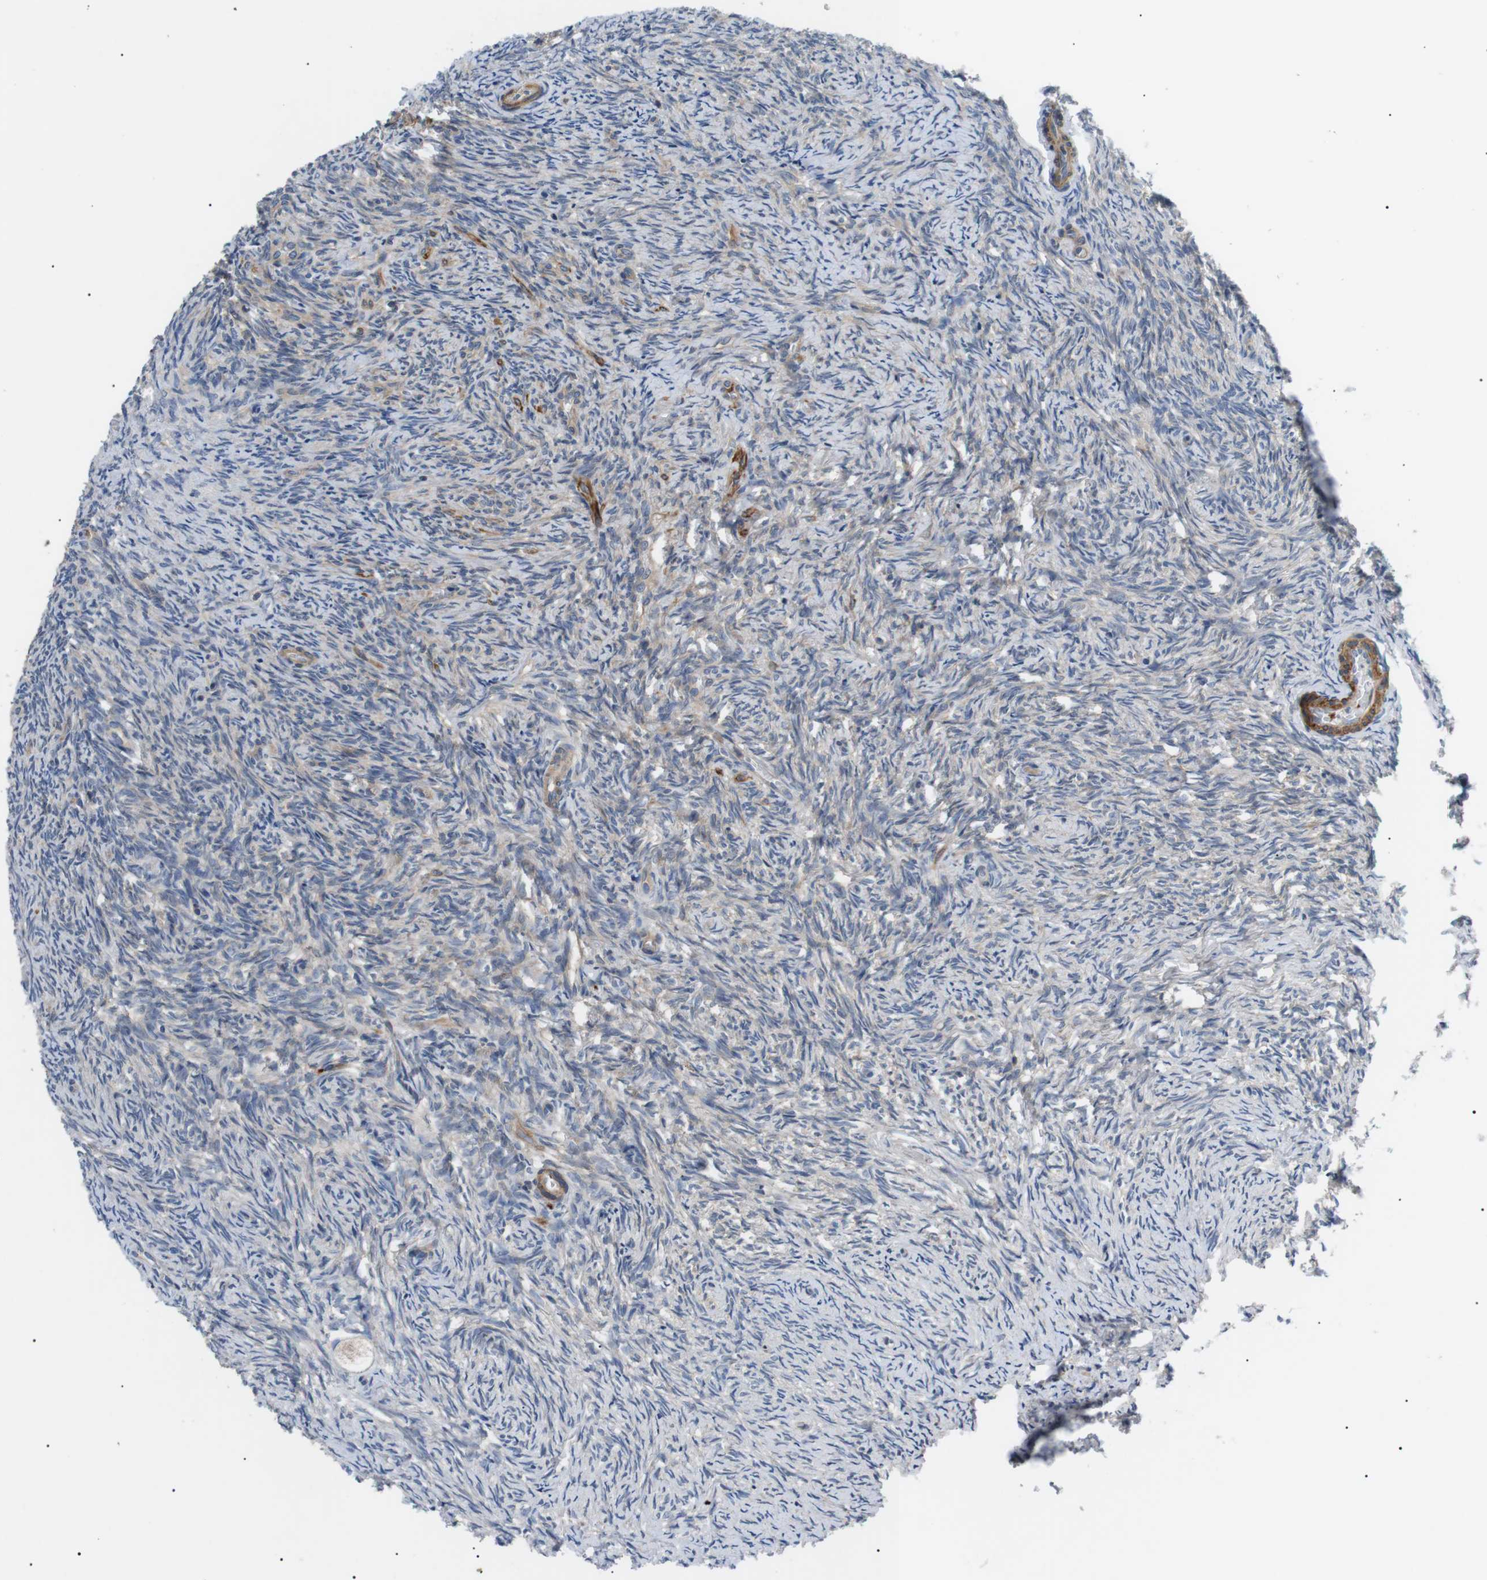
{"staining": {"intensity": "weak", "quantity": ">75%", "location": "cytoplasmic/membranous"}, "tissue": "ovary", "cell_type": "Follicle cells", "image_type": "normal", "snomed": [{"axis": "morphology", "description": "Normal tissue, NOS"}, {"axis": "topography", "description": "Ovary"}], "caption": "Immunohistochemical staining of normal ovary exhibits >75% levels of weak cytoplasmic/membranous protein expression in approximately >75% of follicle cells.", "gene": "DIPK1A", "patient": {"sex": "female", "age": 41}}